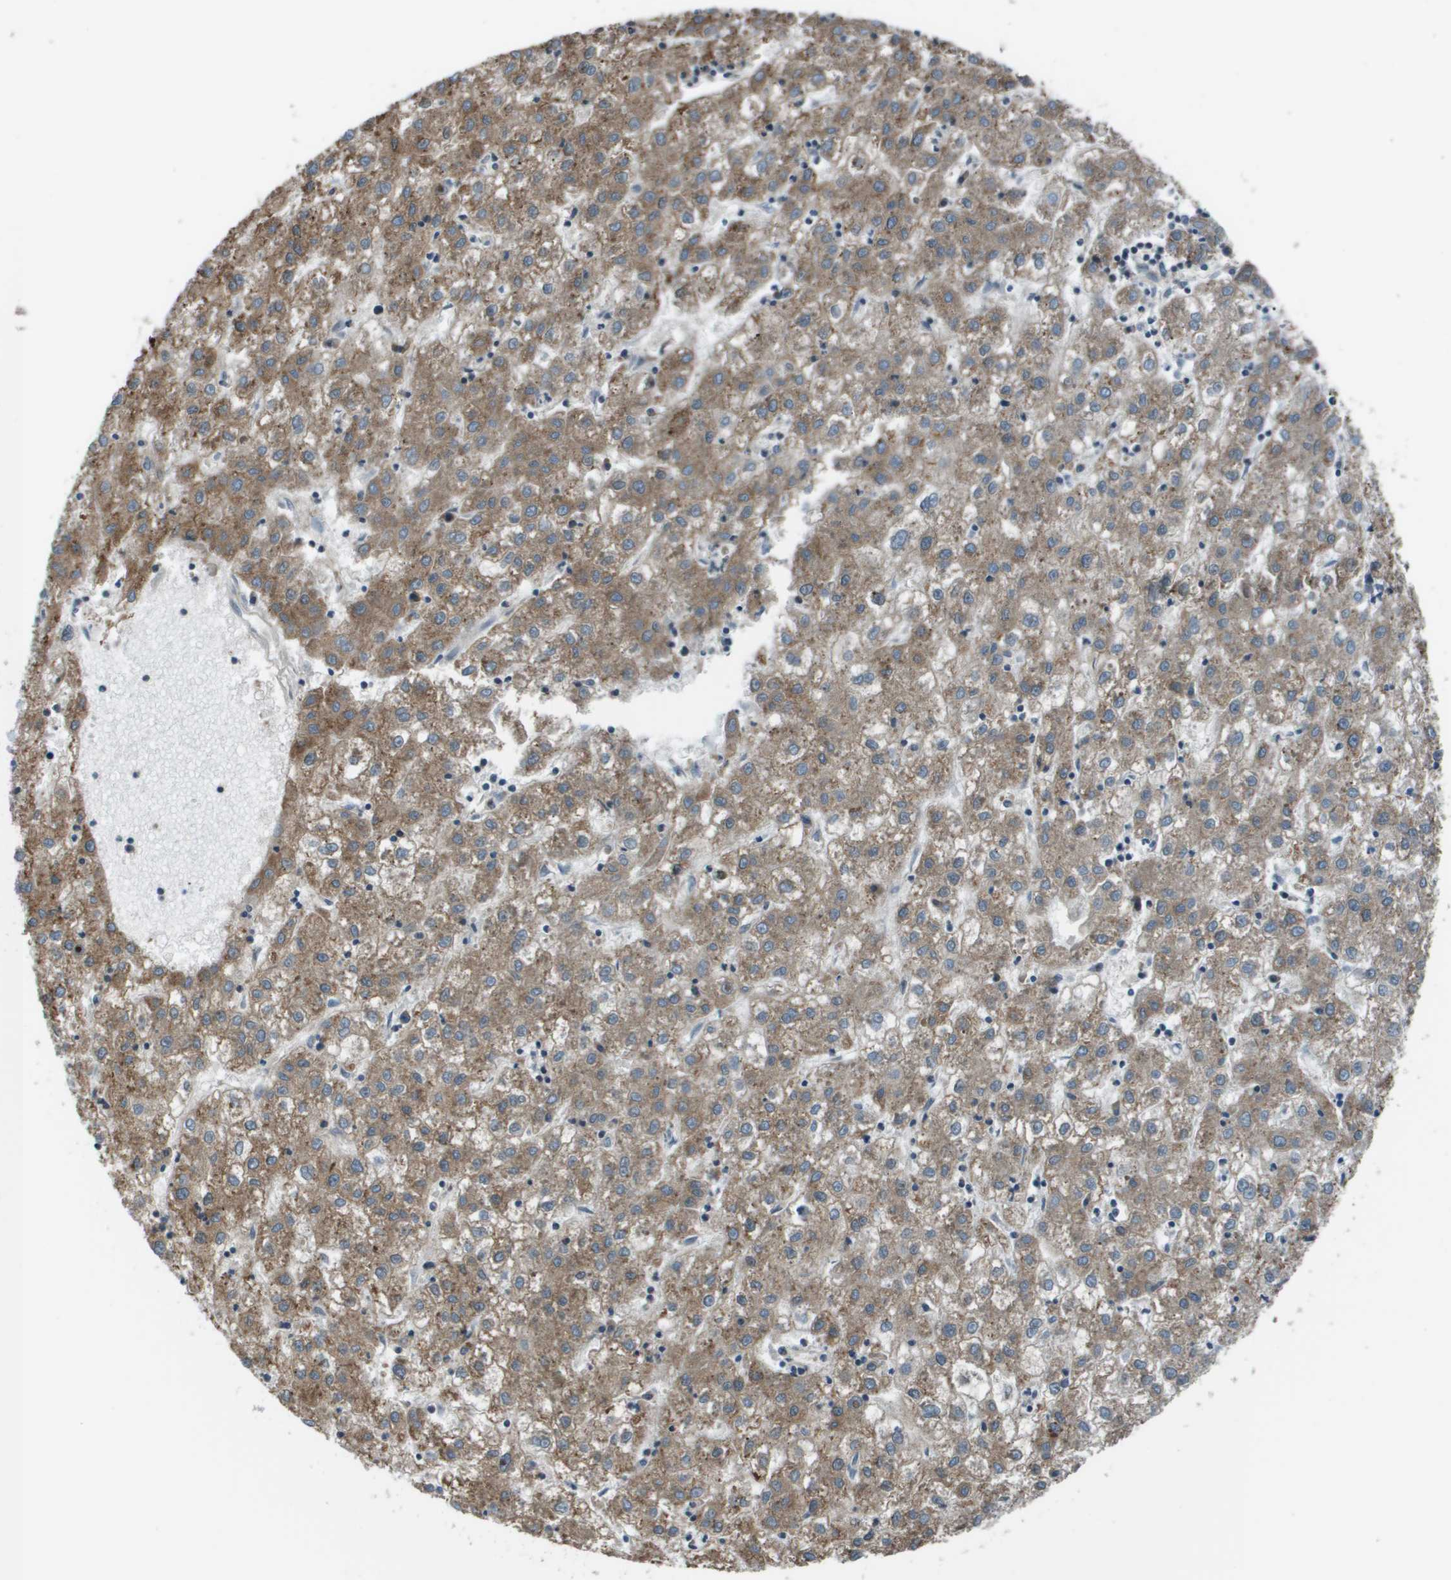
{"staining": {"intensity": "moderate", "quantity": ">75%", "location": "cytoplasmic/membranous"}, "tissue": "liver cancer", "cell_type": "Tumor cells", "image_type": "cancer", "snomed": [{"axis": "morphology", "description": "Carcinoma, Hepatocellular, NOS"}, {"axis": "topography", "description": "Liver"}], "caption": "Brown immunohistochemical staining in hepatocellular carcinoma (liver) reveals moderate cytoplasmic/membranous expression in approximately >75% of tumor cells.", "gene": "EIF3B", "patient": {"sex": "male", "age": 72}}